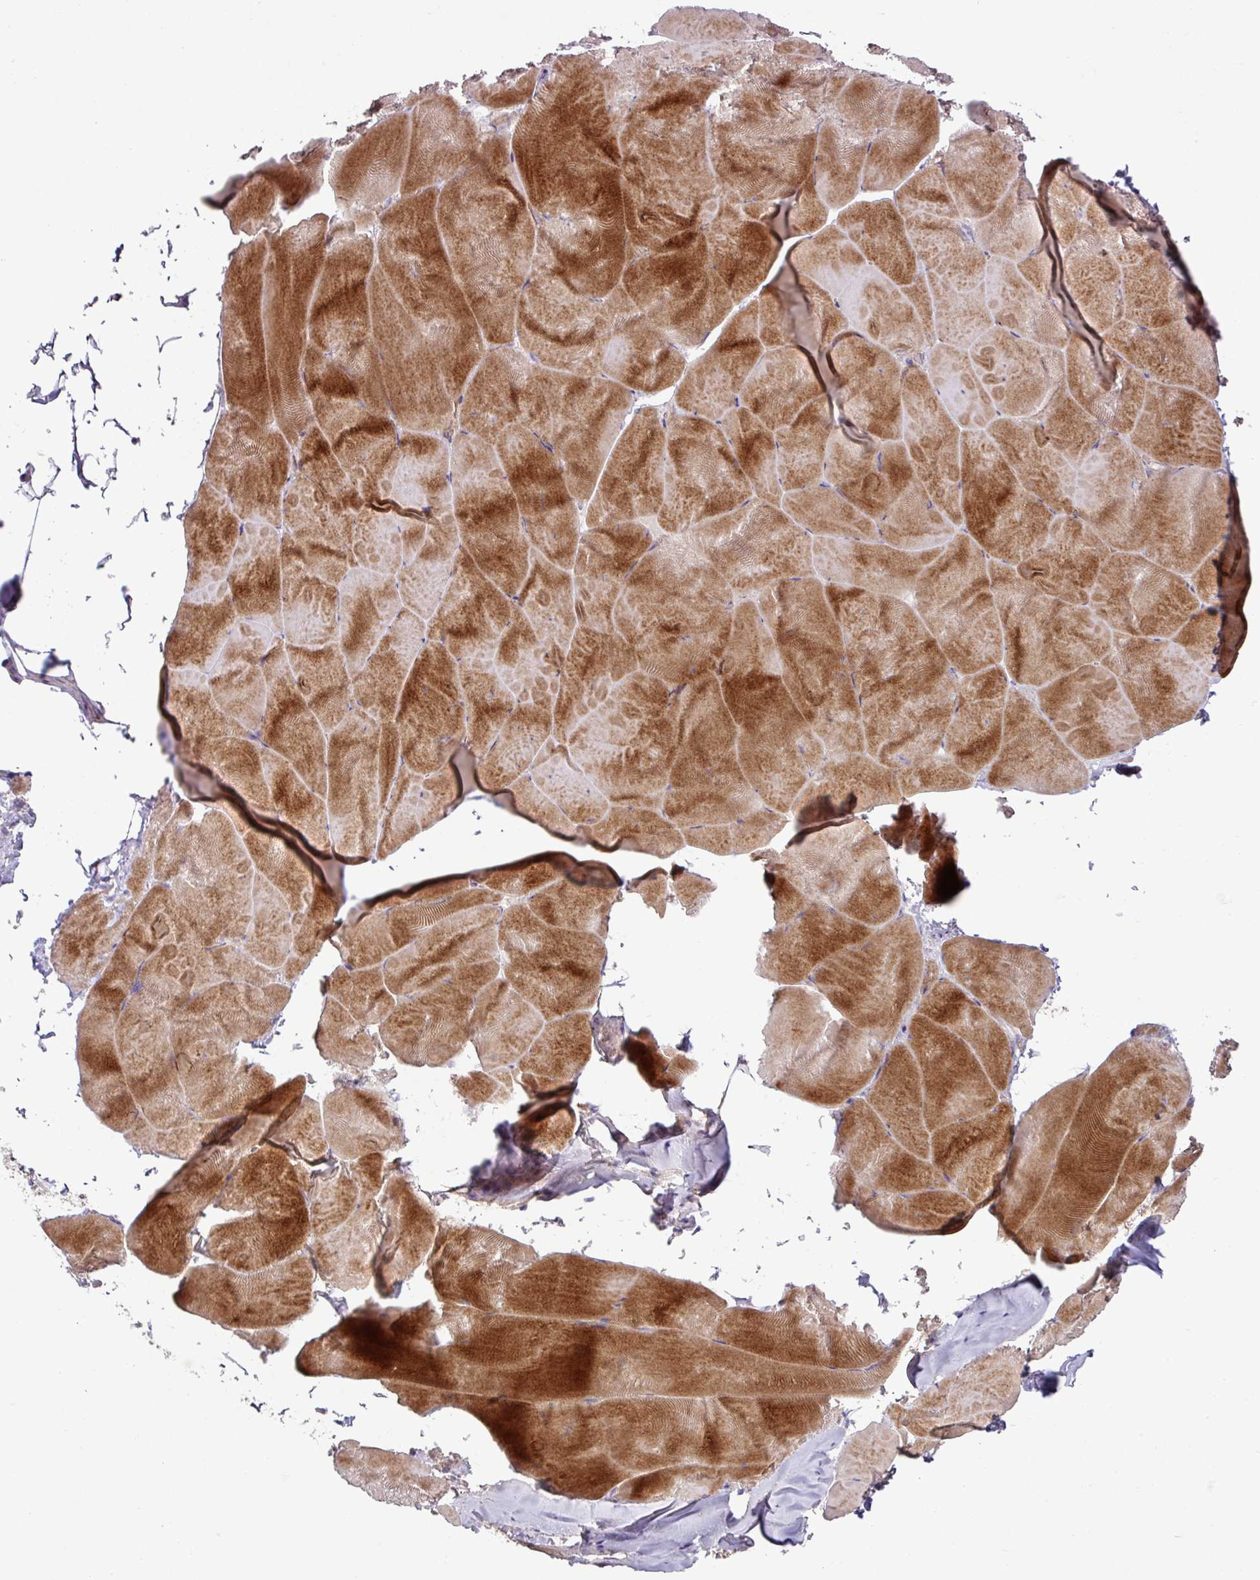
{"staining": {"intensity": "strong", "quantity": "25%-75%", "location": "cytoplasmic/membranous"}, "tissue": "skeletal muscle", "cell_type": "Myocytes", "image_type": "normal", "snomed": [{"axis": "morphology", "description": "Normal tissue, NOS"}, {"axis": "topography", "description": "Skeletal muscle"}], "caption": "Protein expression analysis of benign human skeletal muscle reveals strong cytoplasmic/membranous expression in about 25%-75% of myocytes.", "gene": "RIC1", "patient": {"sex": "female", "age": 64}}